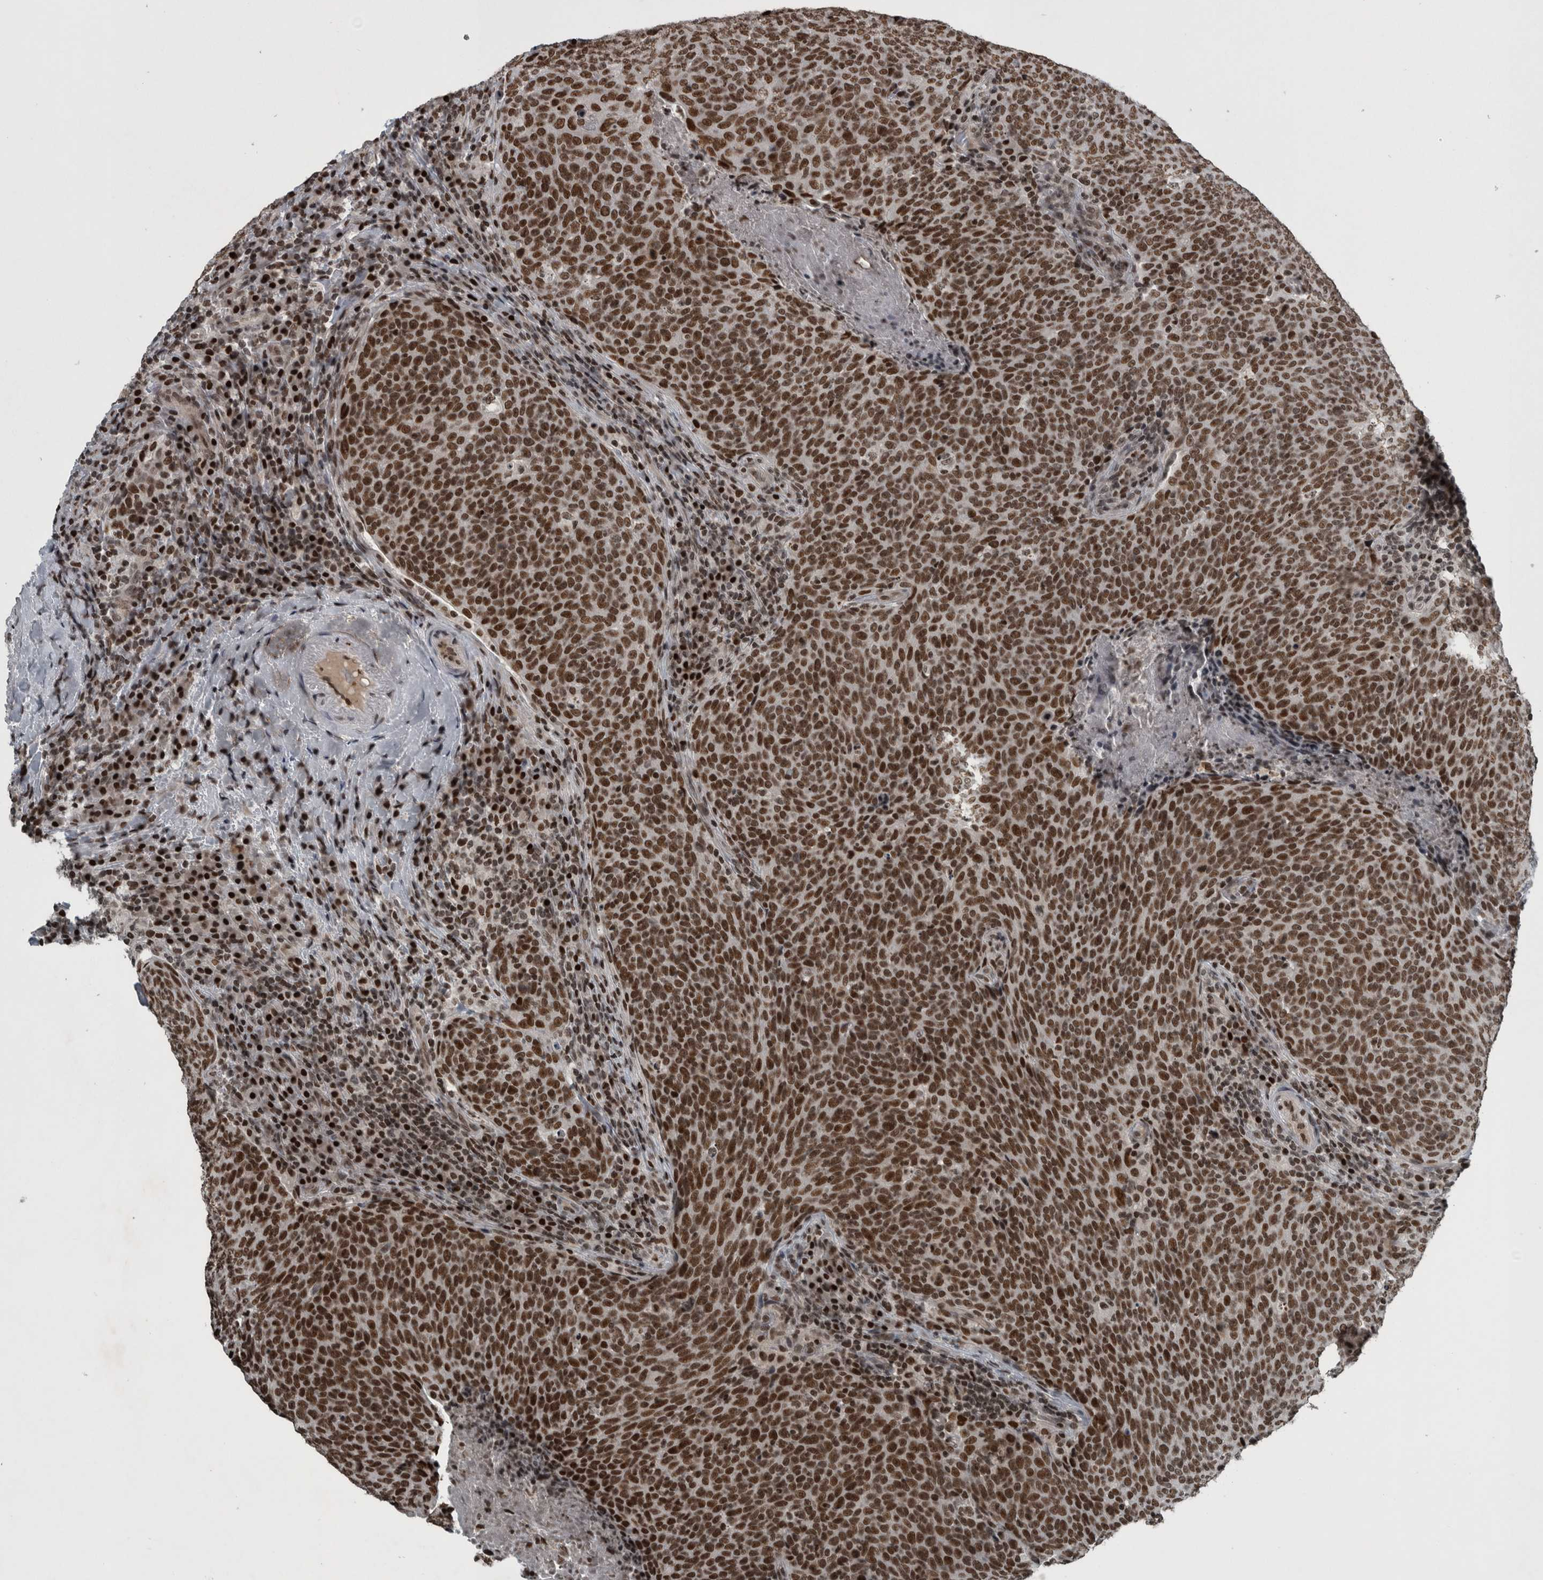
{"staining": {"intensity": "strong", "quantity": ">75%", "location": "nuclear"}, "tissue": "head and neck cancer", "cell_type": "Tumor cells", "image_type": "cancer", "snomed": [{"axis": "morphology", "description": "Squamous cell carcinoma, NOS"}, {"axis": "morphology", "description": "Squamous cell carcinoma, metastatic, NOS"}, {"axis": "topography", "description": "Lymph node"}, {"axis": "topography", "description": "Head-Neck"}], "caption": "Head and neck cancer stained with a protein marker reveals strong staining in tumor cells.", "gene": "UNC50", "patient": {"sex": "male", "age": 62}}